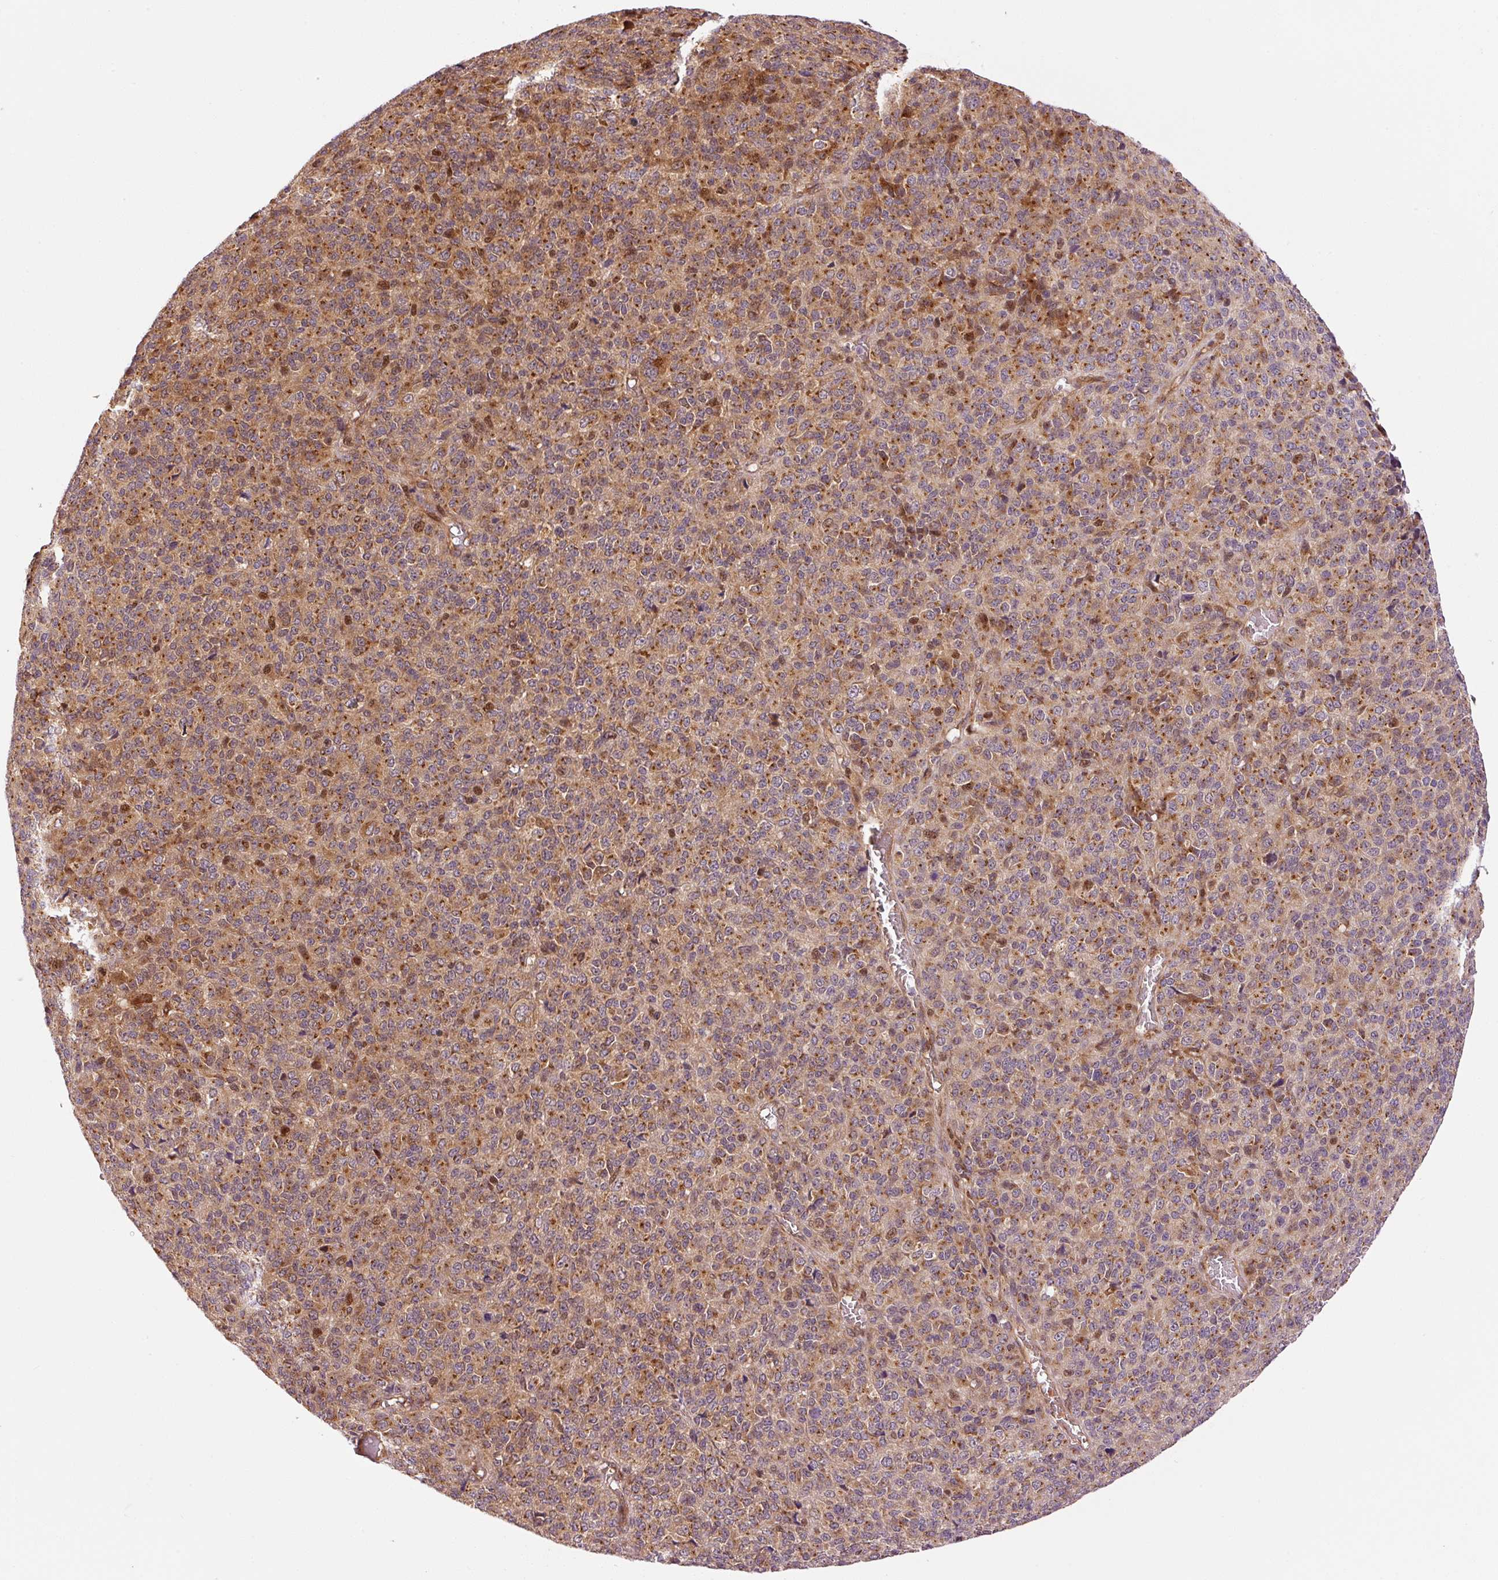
{"staining": {"intensity": "moderate", "quantity": ">75%", "location": "cytoplasmic/membranous,nuclear"}, "tissue": "melanoma", "cell_type": "Tumor cells", "image_type": "cancer", "snomed": [{"axis": "morphology", "description": "Malignant melanoma, Metastatic site"}, {"axis": "topography", "description": "Brain"}], "caption": "Immunohistochemistry (IHC) (DAB) staining of melanoma reveals moderate cytoplasmic/membranous and nuclear protein staining in about >75% of tumor cells. Nuclei are stained in blue.", "gene": "PPP1R14B", "patient": {"sex": "female", "age": 56}}